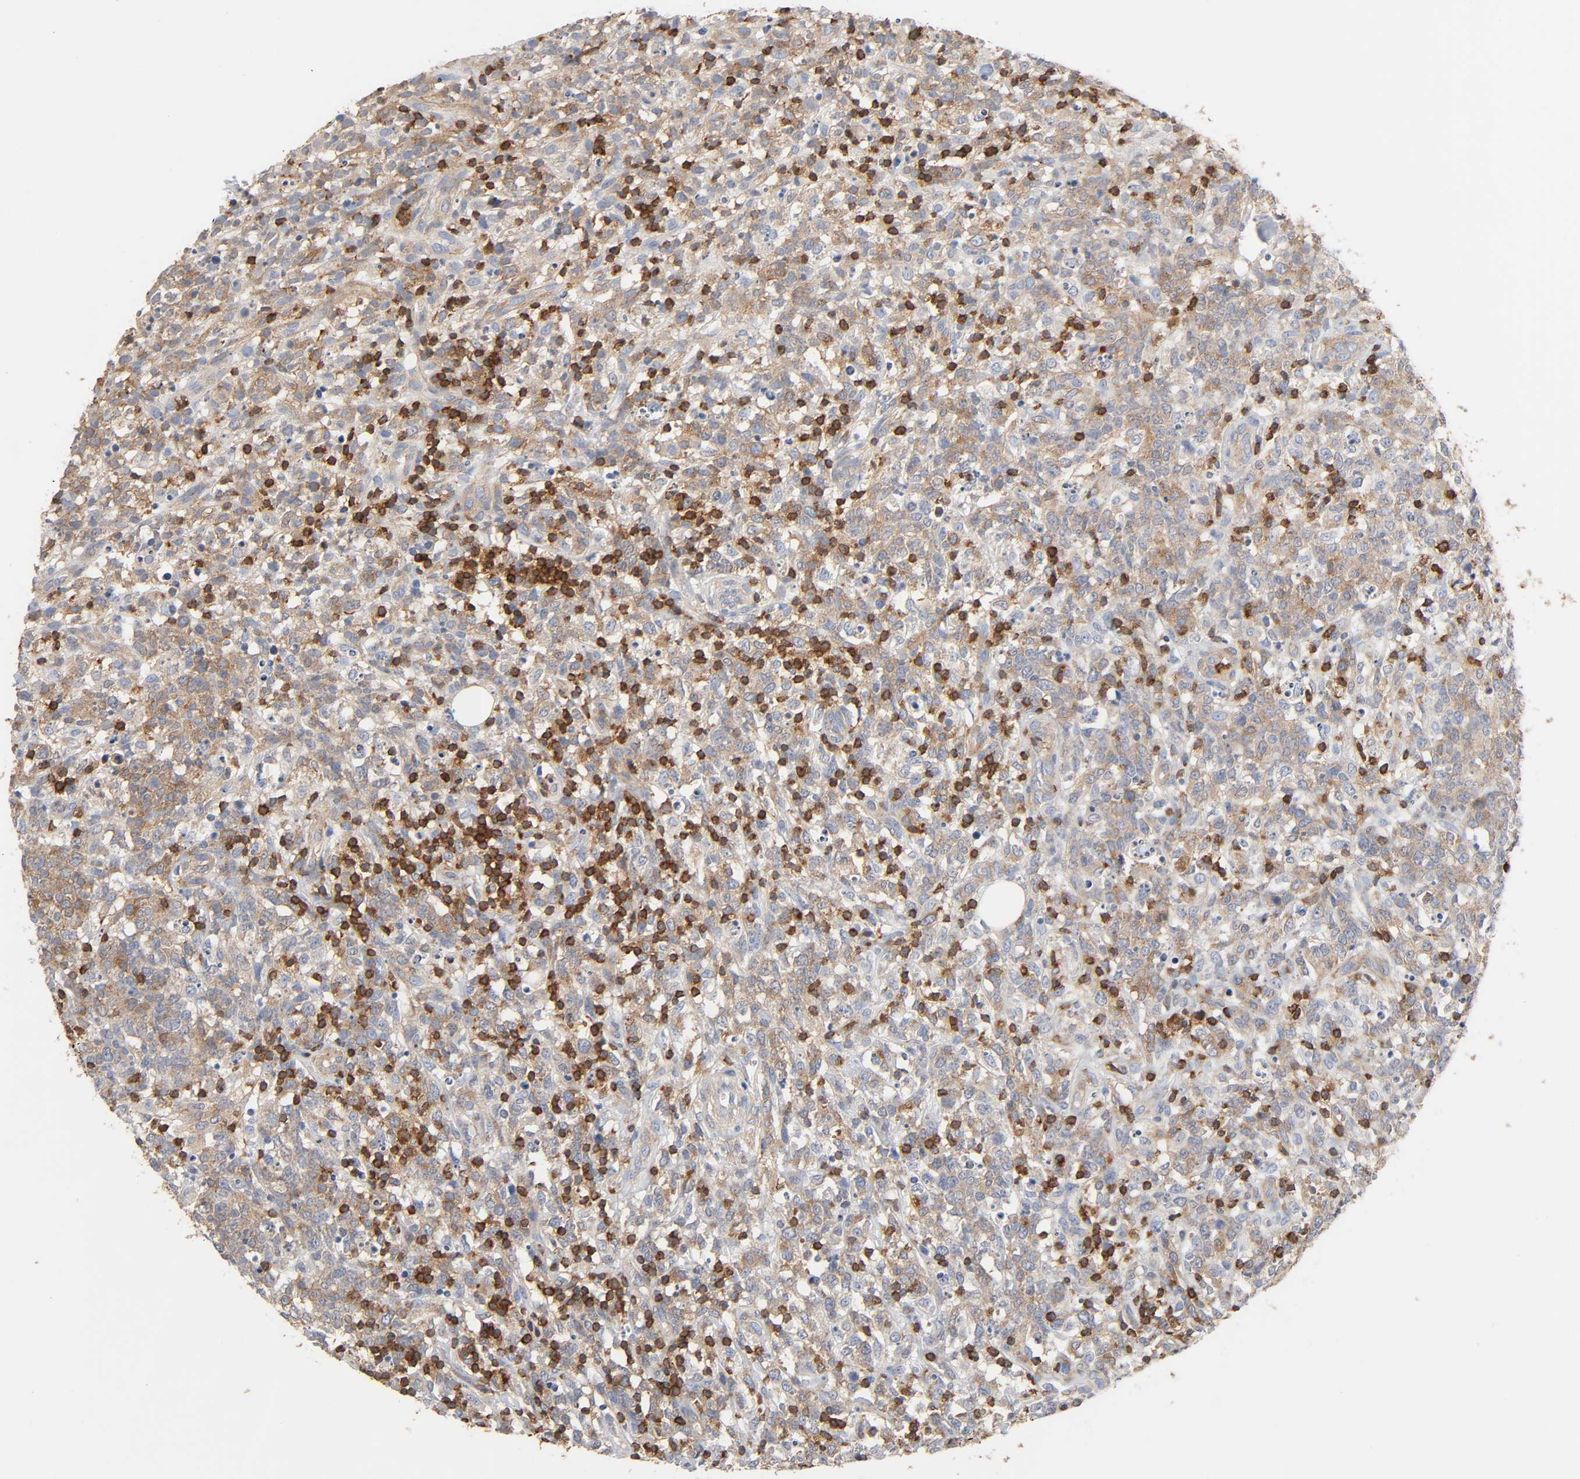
{"staining": {"intensity": "moderate", "quantity": ">75%", "location": "cytoplasmic/membranous"}, "tissue": "lymphoma", "cell_type": "Tumor cells", "image_type": "cancer", "snomed": [{"axis": "morphology", "description": "Malignant lymphoma, non-Hodgkin's type, High grade"}, {"axis": "topography", "description": "Lymph node"}], "caption": "Malignant lymphoma, non-Hodgkin's type (high-grade) stained with a brown dye reveals moderate cytoplasmic/membranous positive expression in approximately >75% of tumor cells.", "gene": "BIN1", "patient": {"sex": "female", "age": 73}}